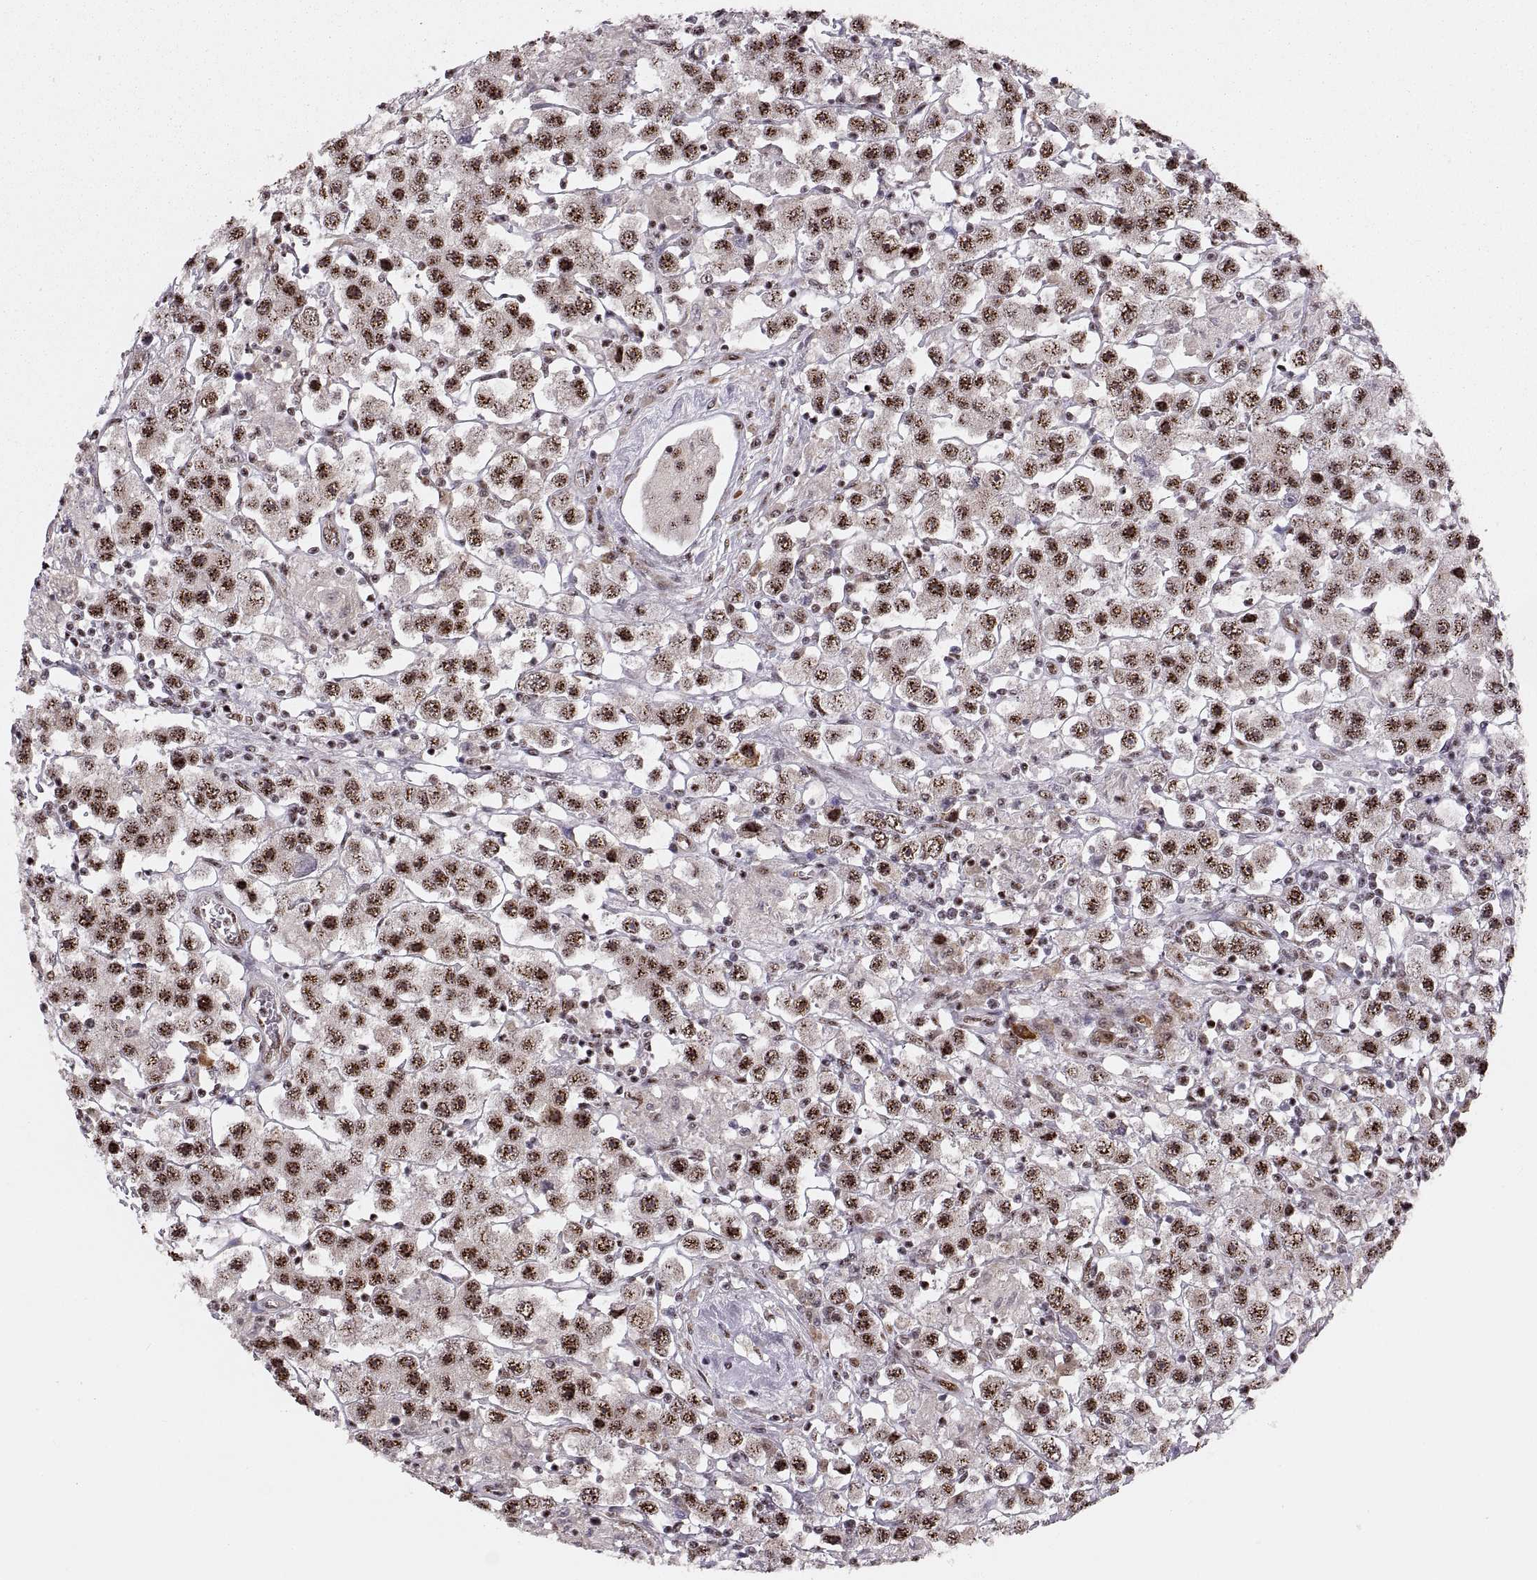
{"staining": {"intensity": "strong", "quantity": ">75%", "location": "nuclear"}, "tissue": "testis cancer", "cell_type": "Tumor cells", "image_type": "cancer", "snomed": [{"axis": "morphology", "description": "Seminoma, NOS"}, {"axis": "topography", "description": "Testis"}], "caption": "This histopathology image displays testis cancer (seminoma) stained with immunohistochemistry (IHC) to label a protein in brown. The nuclear of tumor cells show strong positivity for the protein. Nuclei are counter-stained blue.", "gene": "ZCCHC17", "patient": {"sex": "male", "age": 45}}